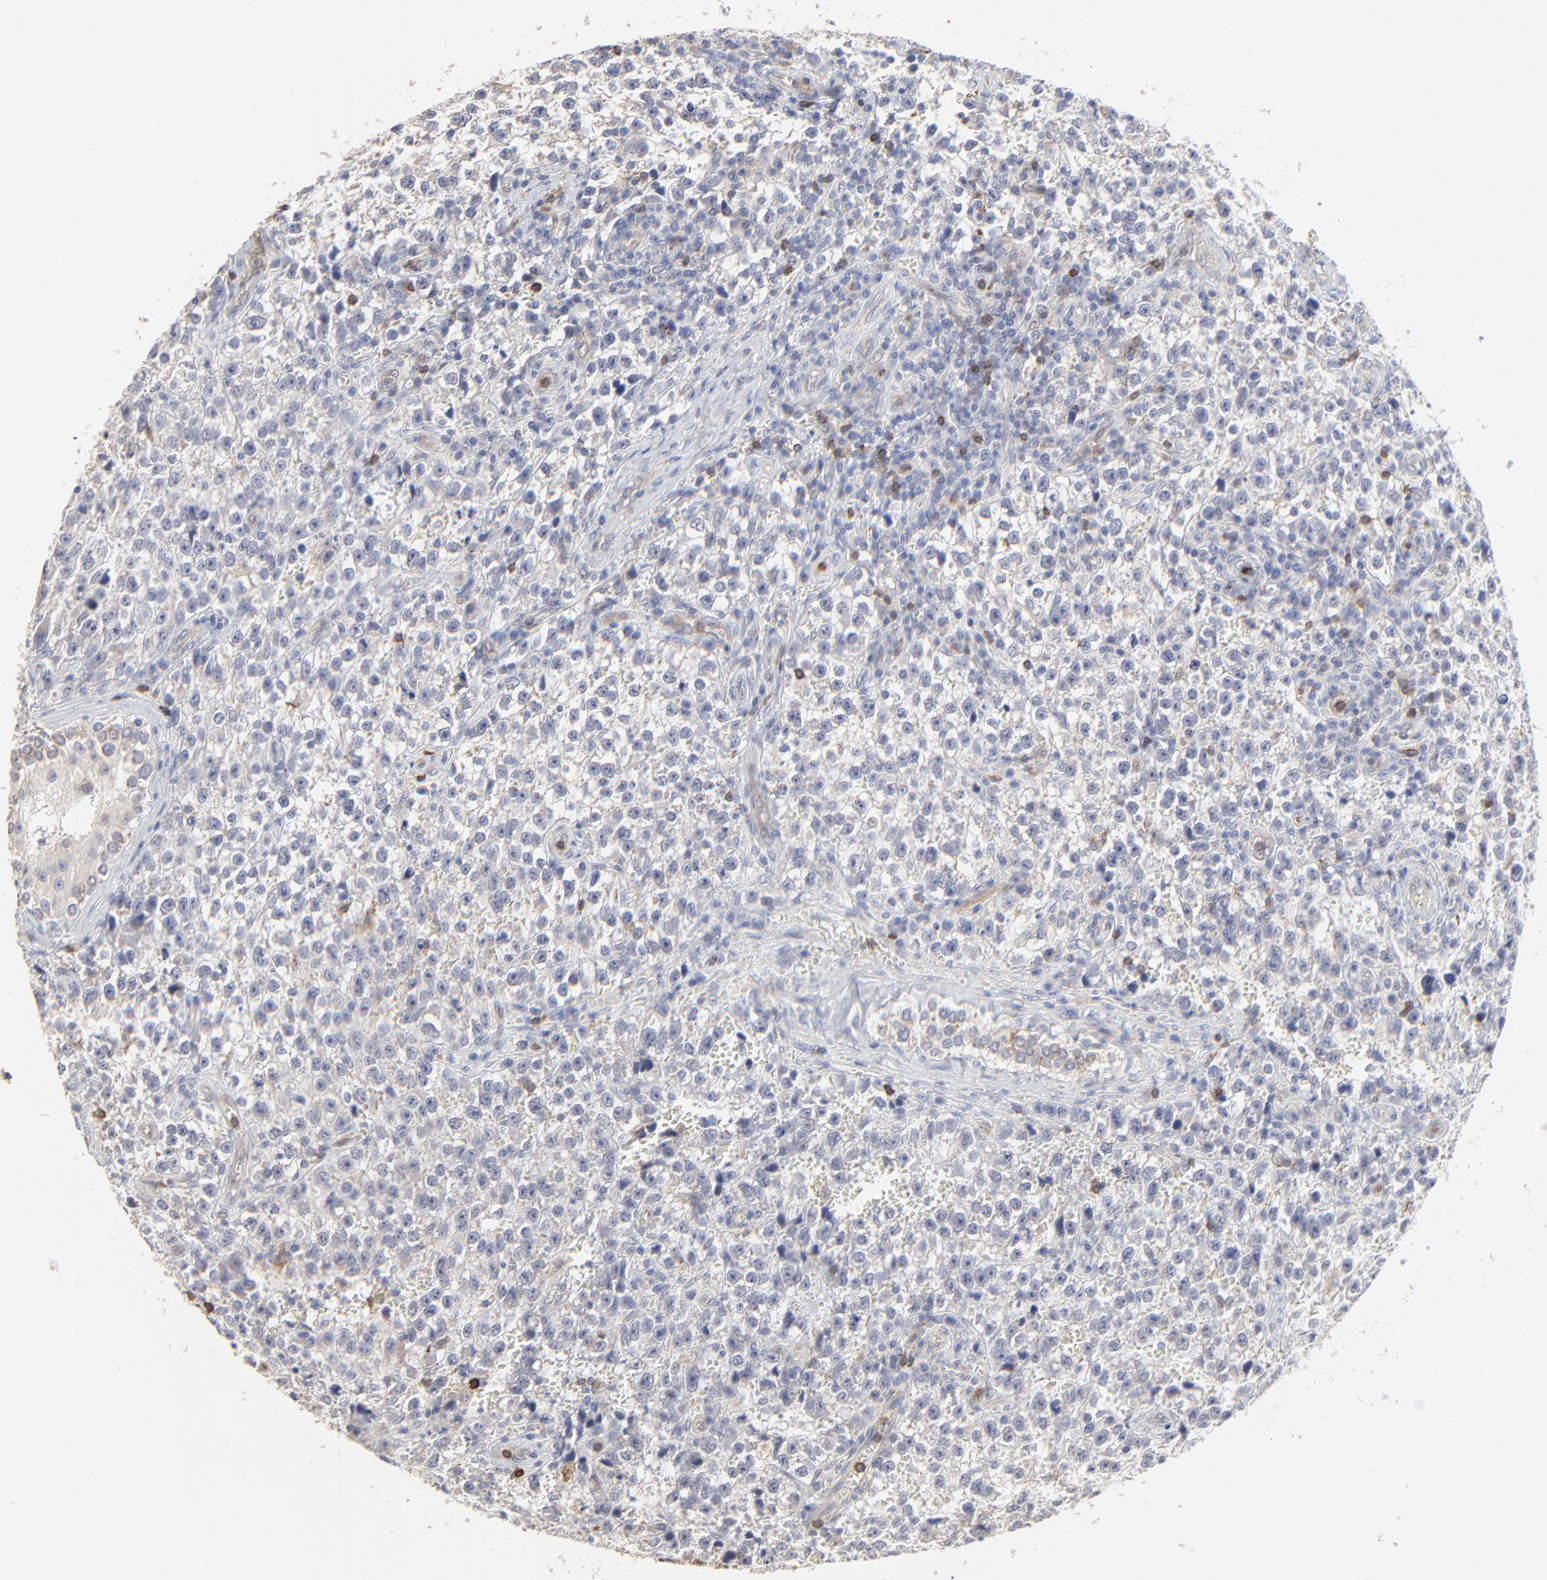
{"staining": {"intensity": "negative", "quantity": "none", "location": "none"}, "tissue": "testis cancer", "cell_type": "Tumor cells", "image_type": "cancer", "snomed": [{"axis": "morphology", "description": "Seminoma, NOS"}, {"axis": "topography", "description": "Testis"}], "caption": "Immunohistochemistry (IHC) image of human testis seminoma stained for a protein (brown), which shows no expression in tumor cells.", "gene": "SLC6A14", "patient": {"sex": "male", "age": 38}}